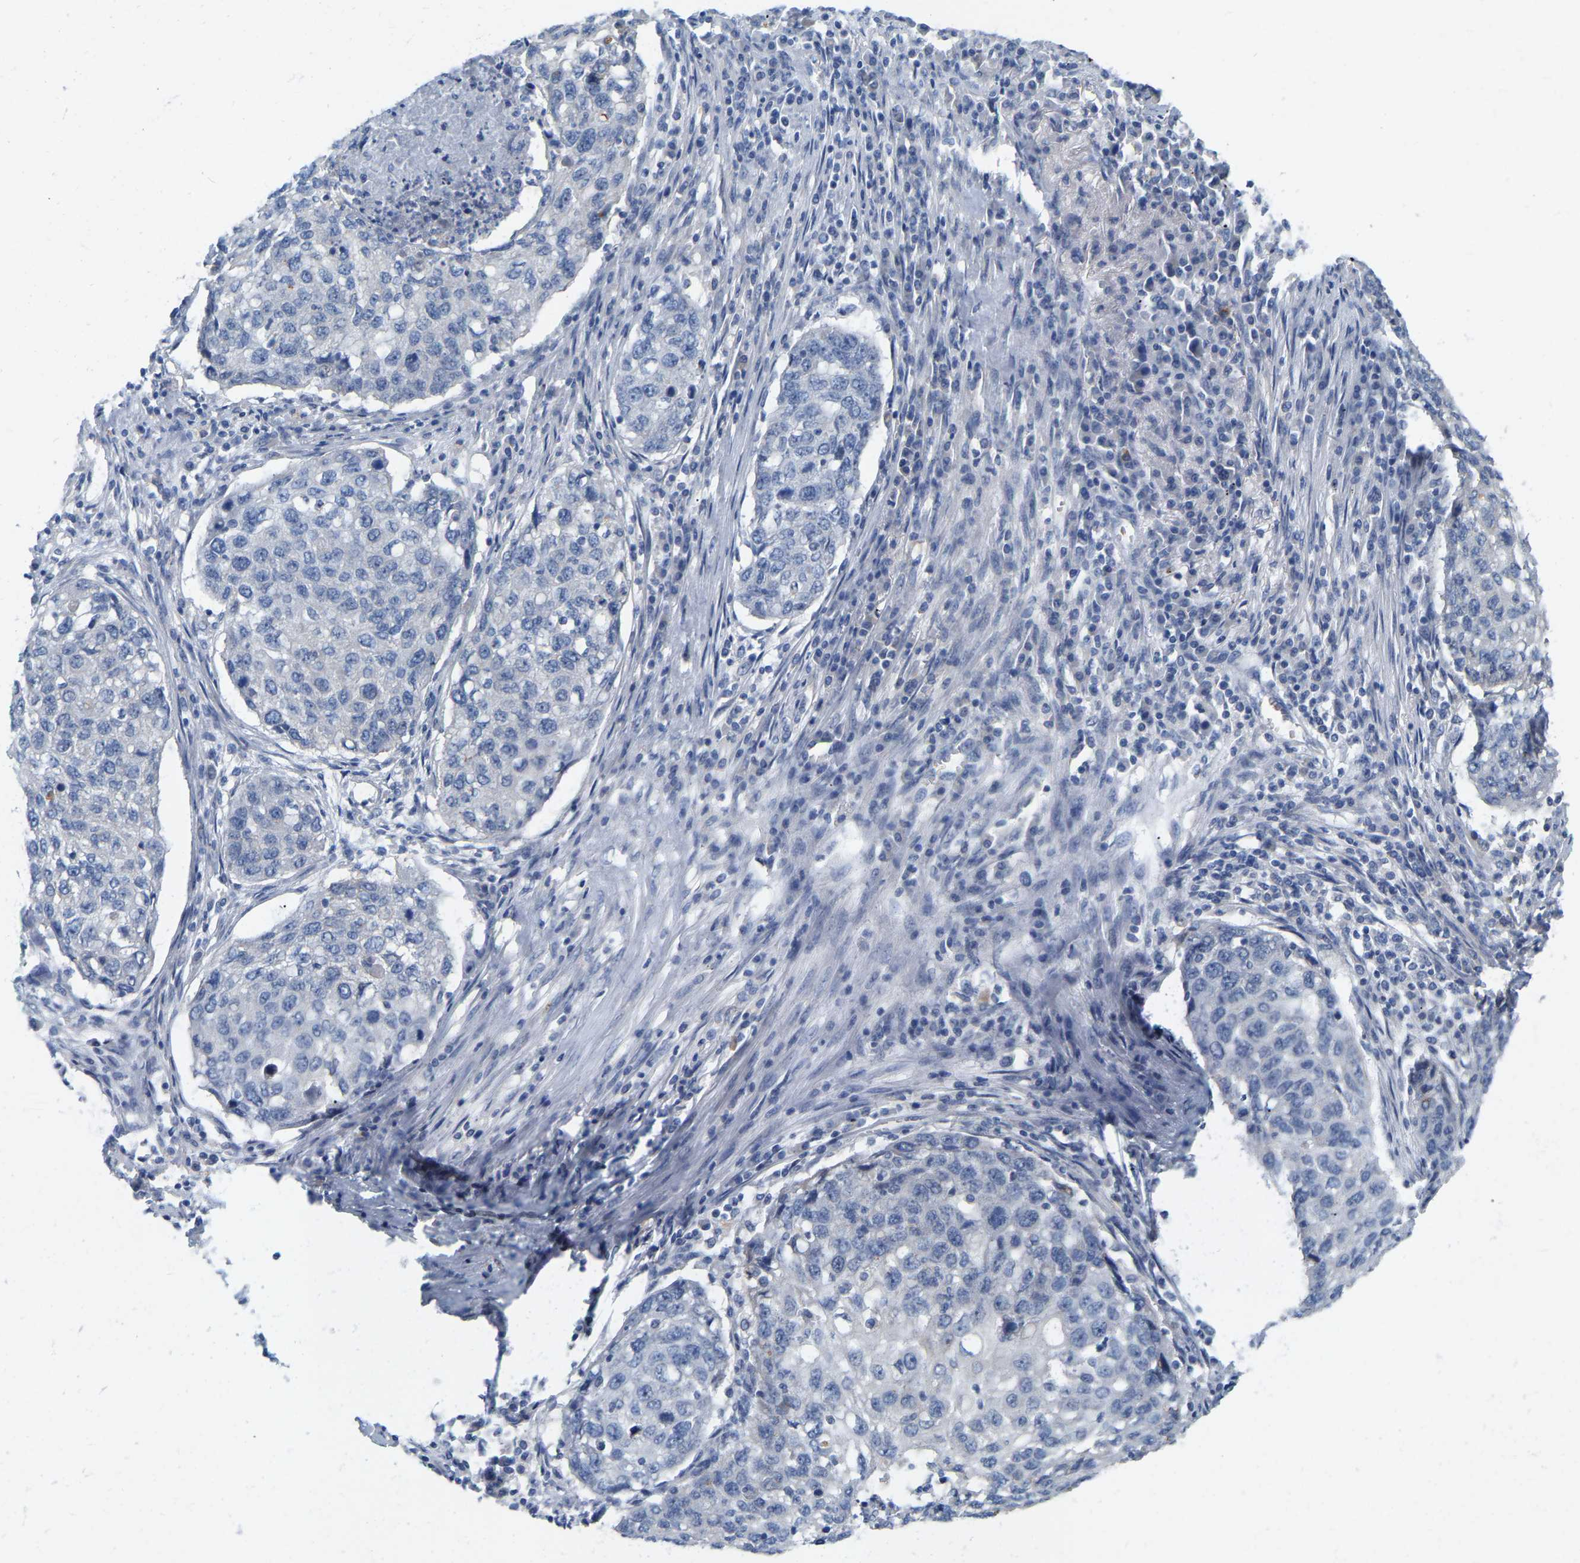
{"staining": {"intensity": "negative", "quantity": "none", "location": "none"}, "tissue": "lung cancer", "cell_type": "Tumor cells", "image_type": "cancer", "snomed": [{"axis": "morphology", "description": "Squamous cell carcinoma, NOS"}, {"axis": "topography", "description": "Lung"}], "caption": "IHC of human lung cancer exhibits no positivity in tumor cells.", "gene": "WIPI2", "patient": {"sex": "female", "age": 63}}